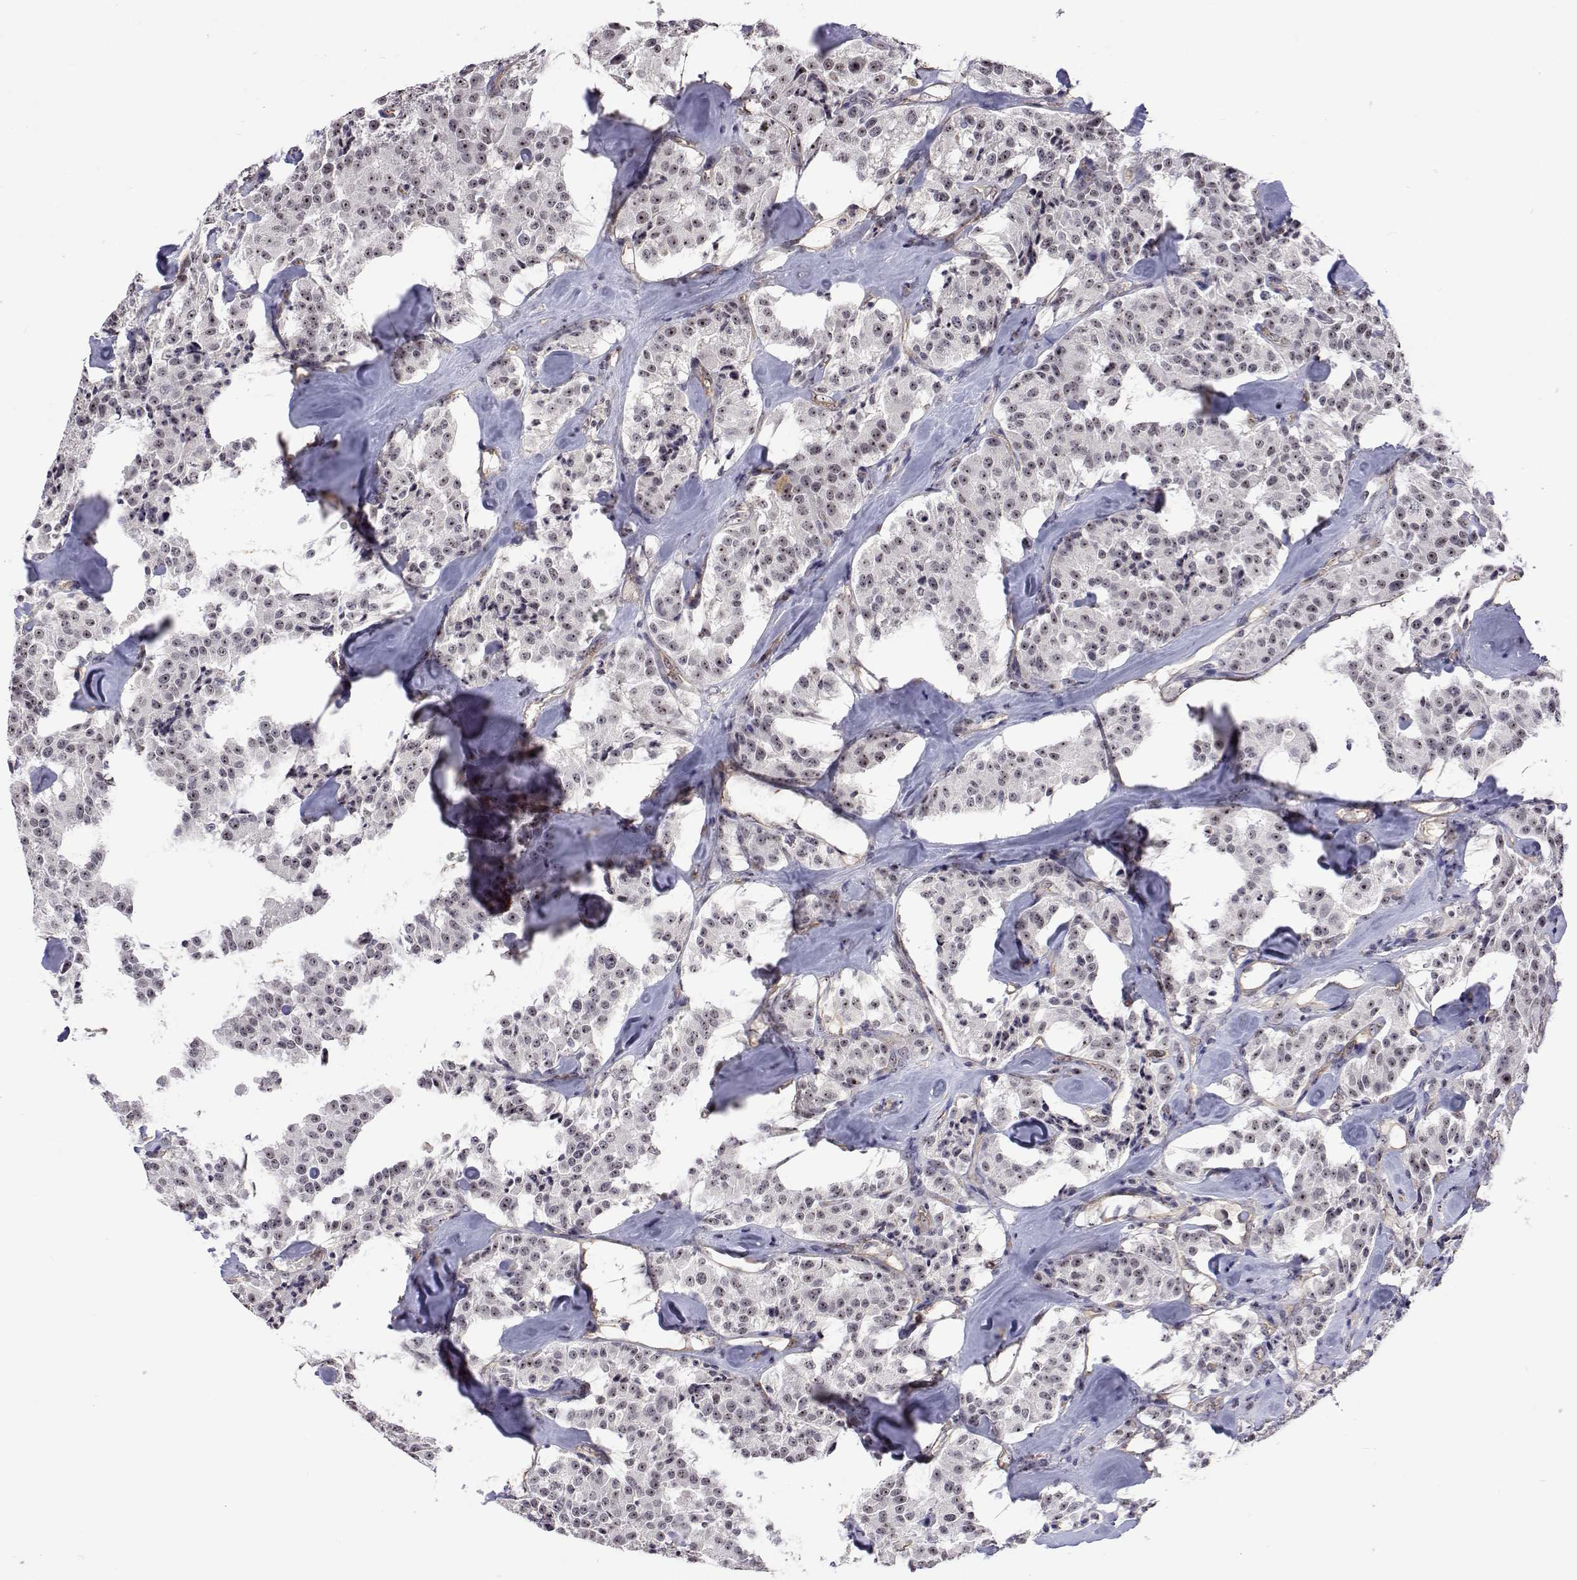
{"staining": {"intensity": "weak", "quantity": "25%-75%", "location": "nuclear"}, "tissue": "carcinoid", "cell_type": "Tumor cells", "image_type": "cancer", "snomed": [{"axis": "morphology", "description": "Carcinoid, malignant, NOS"}, {"axis": "topography", "description": "Pancreas"}], "caption": "Protein staining shows weak nuclear staining in about 25%-75% of tumor cells in malignant carcinoid.", "gene": "NHP2", "patient": {"sex": "male", "age": 41}}